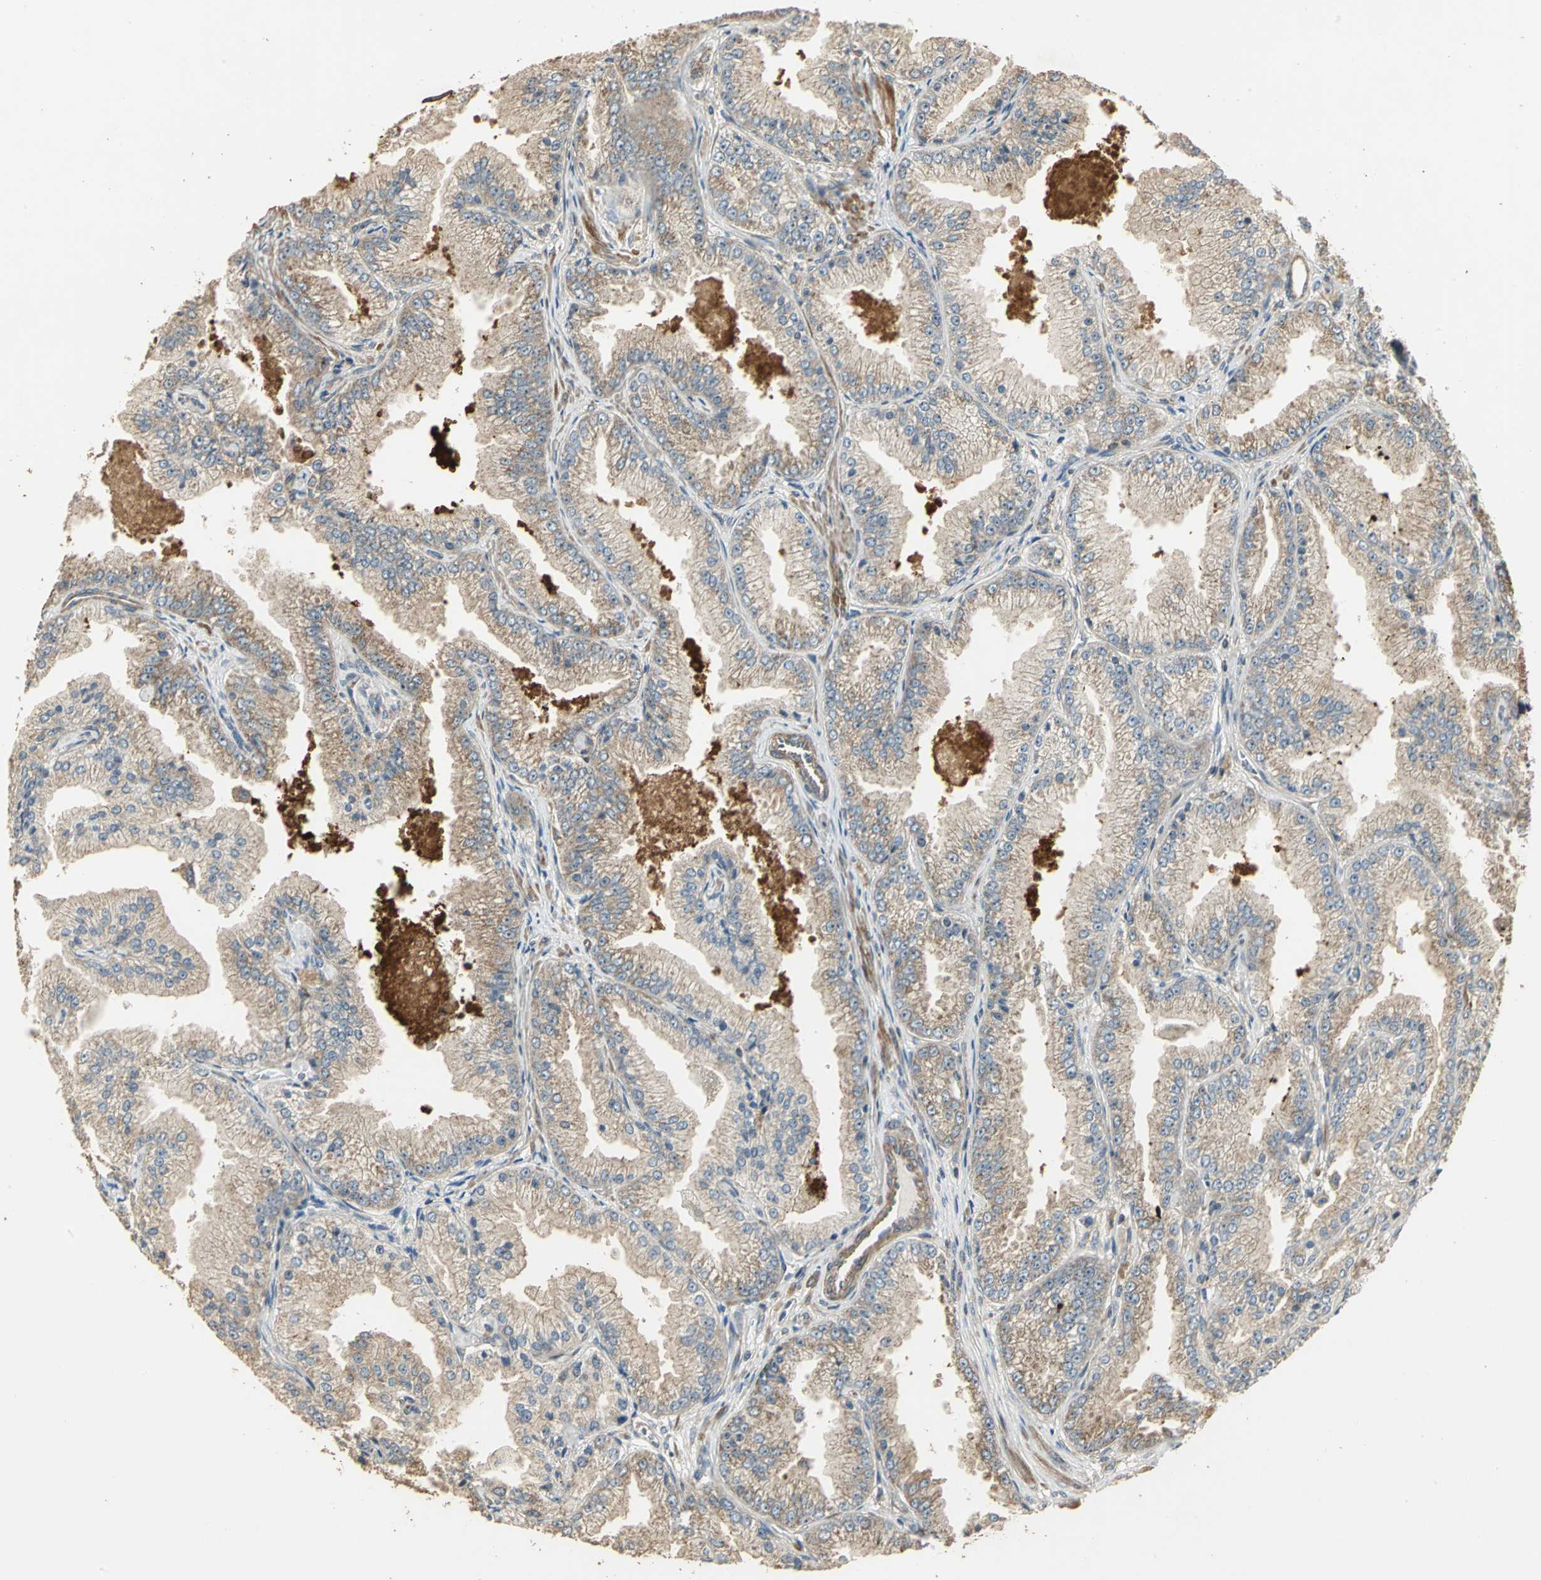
{"staining": {"intensity": "moderate", "quantity": ">75%", "location": "cytoplasmic/membranous"}, "tissue": "prostate cancer", "cell_type": "Tumor cells", "image_type": "cancer", "snomed": [{"axis": "morphology", "description": "Adenocarcinoma, High grade"}, {"axis": "topography", "description": "Prostate"}], "caption": "This is a histology image of immunohistochemistry staining of prostate adenocarcinoma (high-grade), which shows moderate staining in the cytoplasmic/membranous of tumor cells.", "gene": "KANK1", "patient": {"sex": "male", "age": 61}}